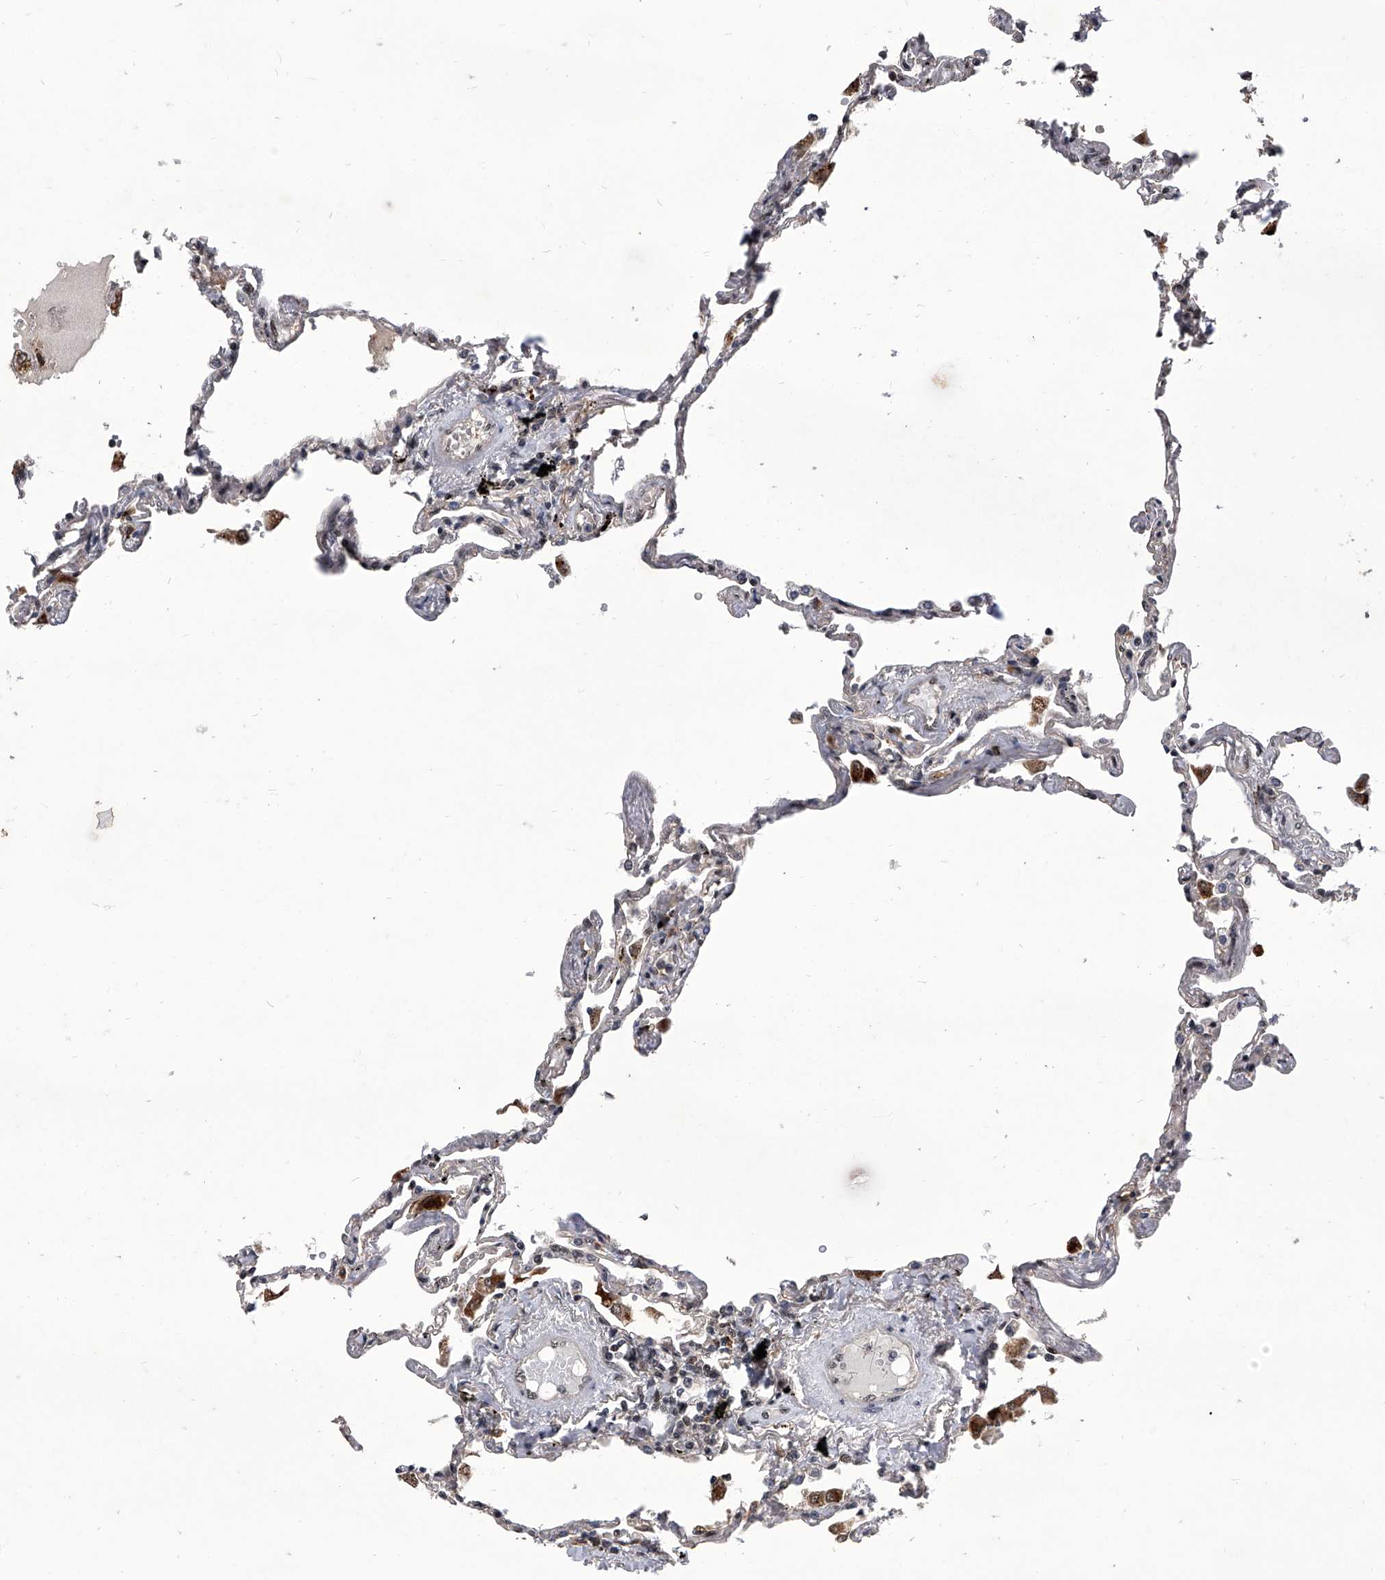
{"staining": {"intensity": "moderate", "quantity": "<25%", "location": "nuclear"}, "tissue": "lung", "cell_type": "Alveolar cells", "image_type": "normal", "snomed": [{"axis": "morphology", "description": "Normal tissue, NOS"}, {"axis": "topography", "description": "Lung"}], "caption": "Moderate nuclear protein expression is present in about <25% of alveolar cells in lung. (brown staining indicates protein expression, while blue staining denotes nuclei).", "gene": "CMTR1", "patient": {"sex": "female", "age": 67}}